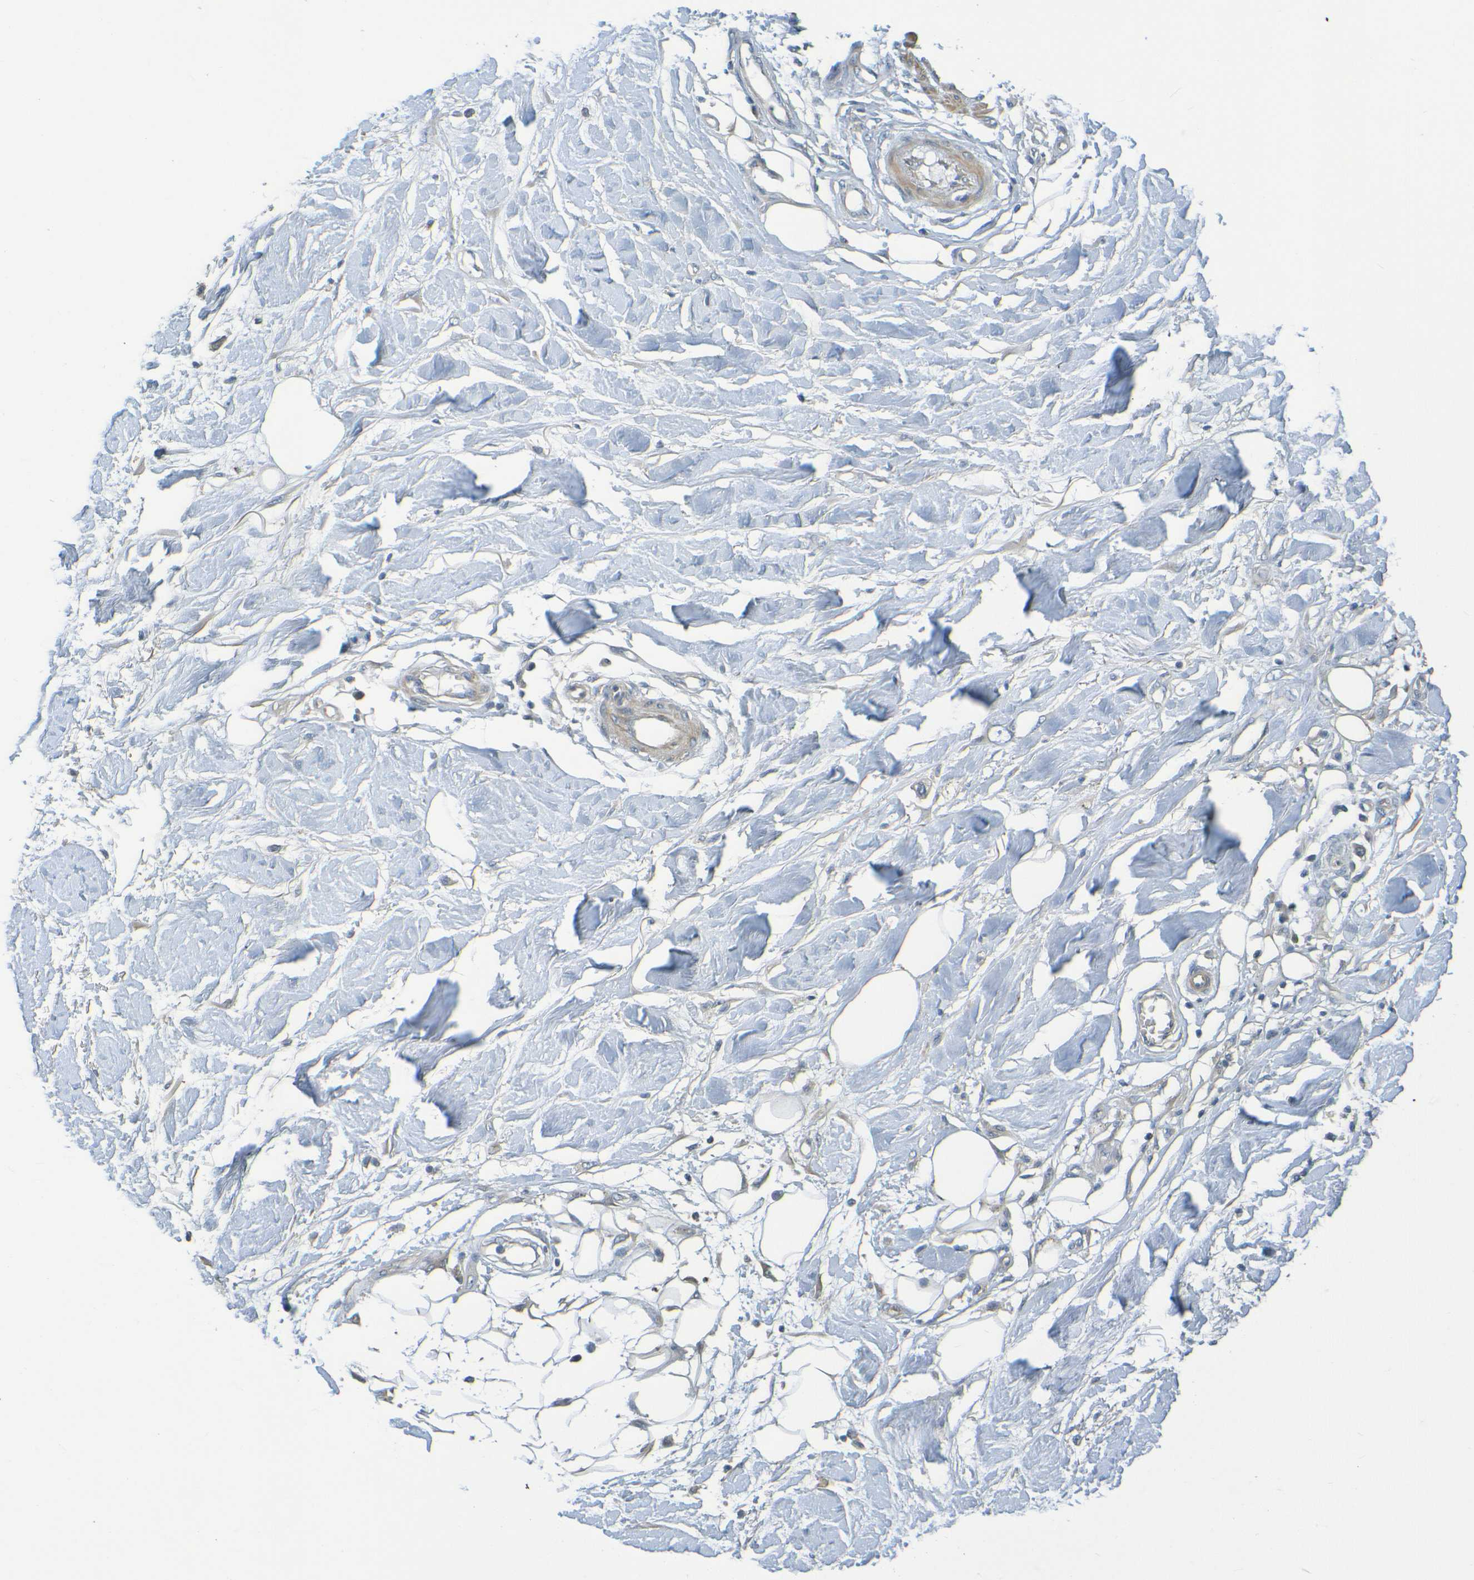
{"staining": {"intensity": "moderate", "quantity": "<25%", "location": "cytoplasmic/membranous"}, "tissue": "adipose tissue", "cell_type": "Adipocytes", "image_type": "normal", "snomed": [{"axis": "morphology", "description": "Normal tissue, NOS"}, {"axis": "morphology", "description": "Squamous cell carcinoma, NOS"}, {"axis": "topography", "description": "Skin"}, {"axis": "topography", "description": "Peripheral nerve tissue"}], "caption": "The histopathology image demonstrates staining of unremarkable adipose tissue, revealing moderate cytoplasmic/membranous protein expression (brown color) within adipocytes.", "gene": "CYP4F2", "patient": {"sex": "male", "age": 83}}